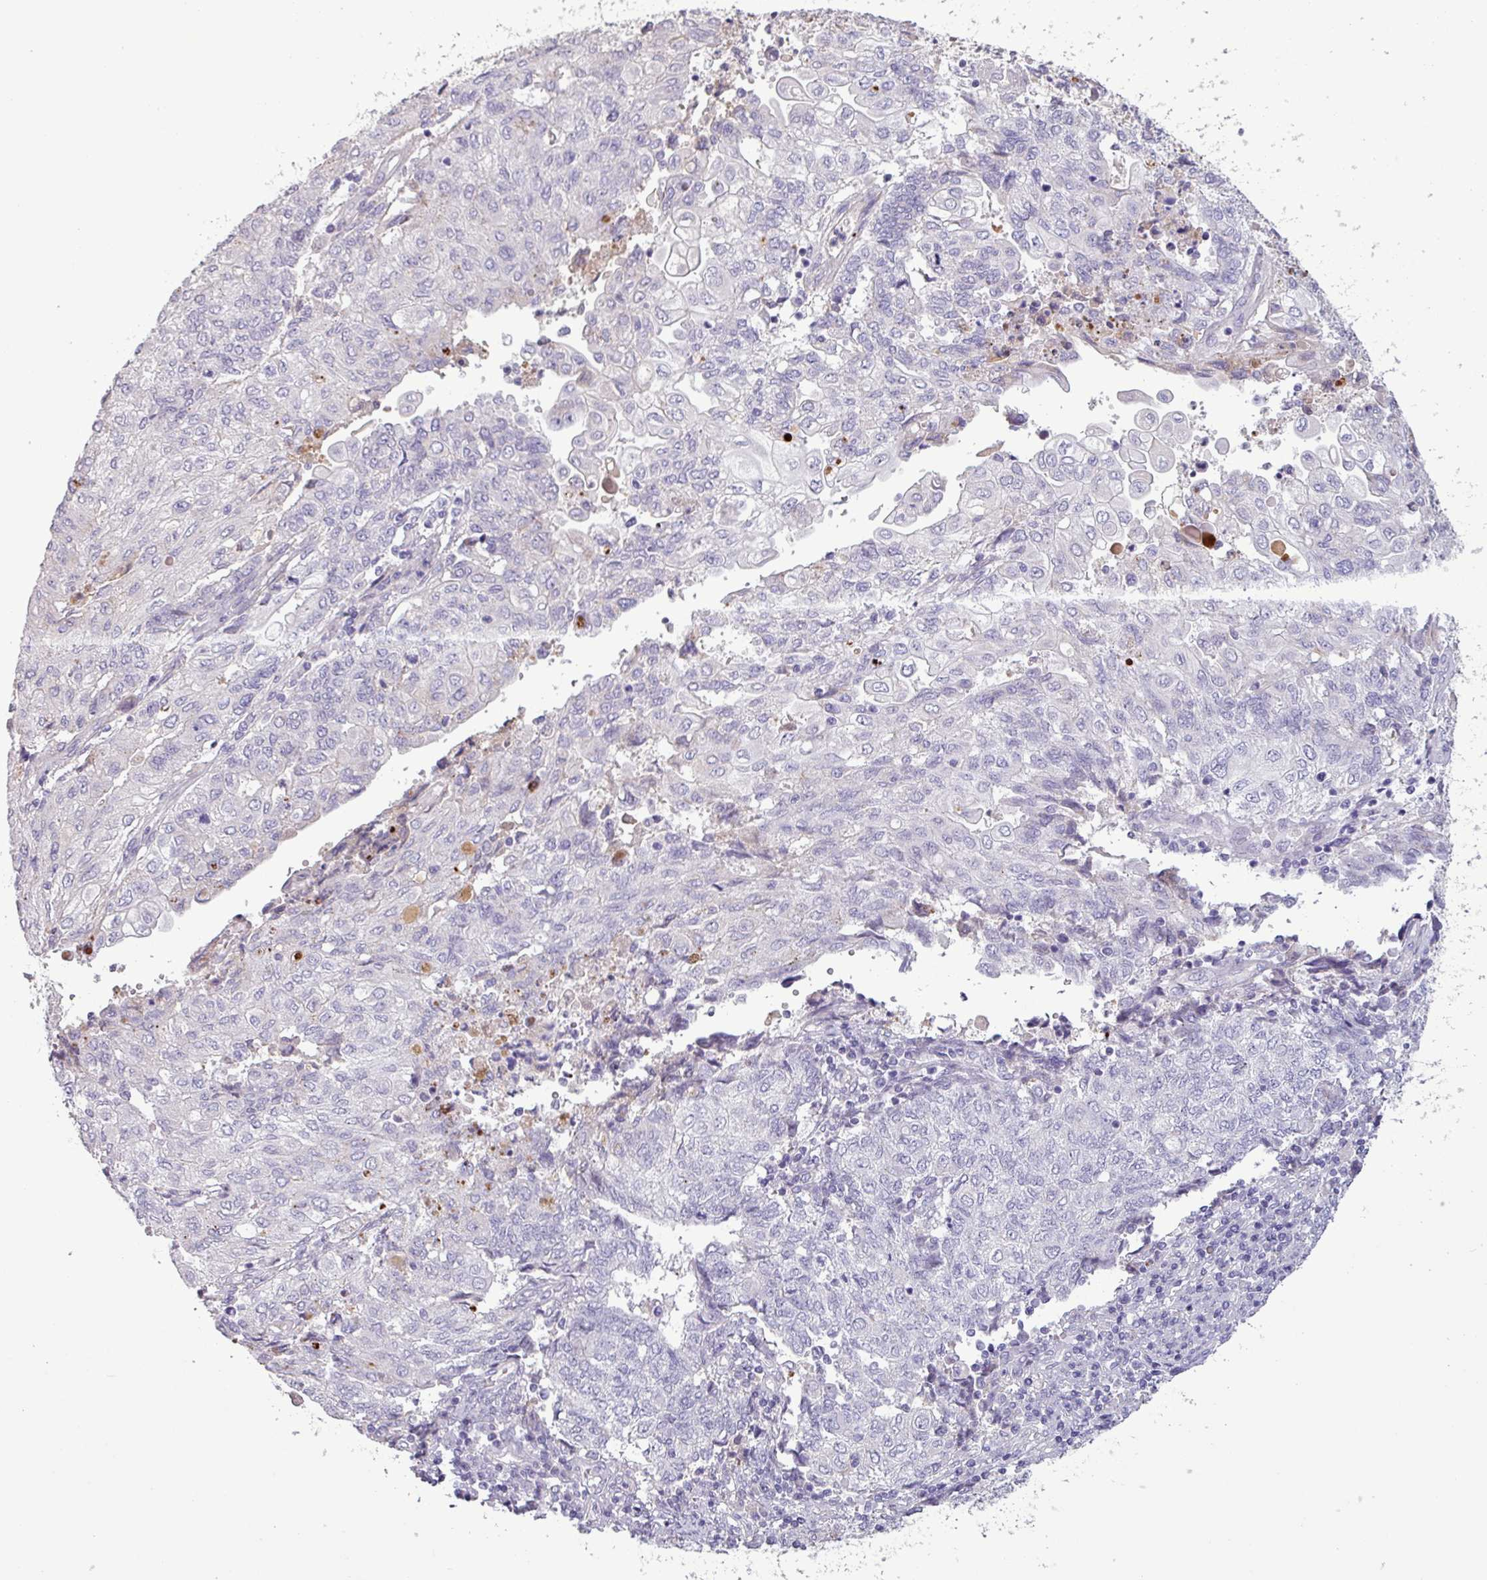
{"staining": {"intensity": "negative", "quantity": "none", "location": "none"}, "tissue": "endometrial cancer", "cell_type": "Tumor cells", "image_type": "cancer", "snomed": [{"axis": "morphology", "description": "Adenocarcinoma, NOS"}, {"axis": "topography", "description": "Endometrium"}], "caption": "Immunohistochemical staining of human endometrial cancer exhibits no significant staining in tumor cells. (Immunohistochemistry, brightfield microscopy, high magnification).", "gene": "C4B", "patient": {"sex": "female", "age": 54}}